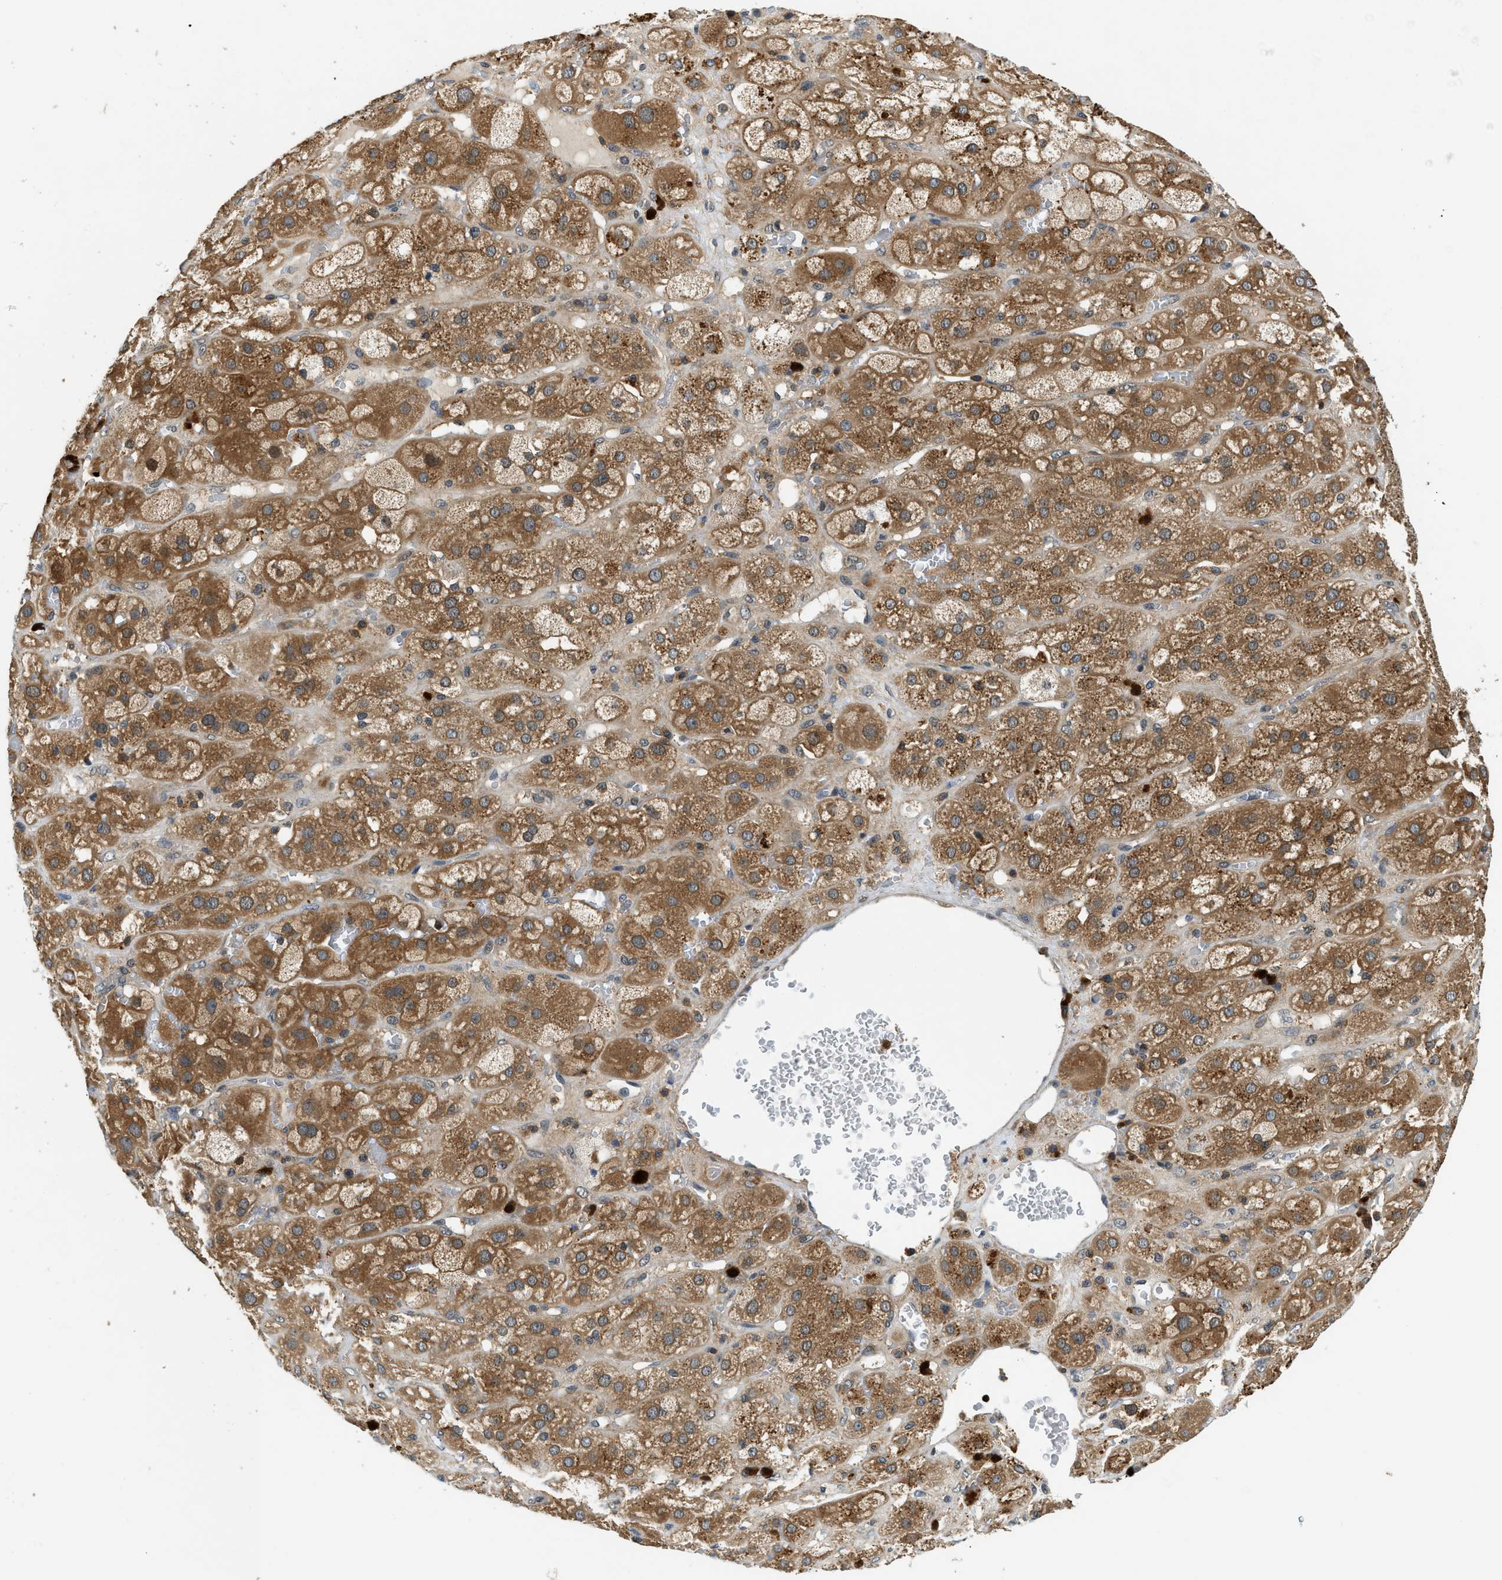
{"staining": {"intensity": "strong", "quantity": ">75%", "location": "cytoplasmic/membranous,nuclear"}, "tissue": "adrenal gland", "cell_type": "Glandular cells", "image_type": "normal", "snomed": [{"axis": "morphology", "description": "Normal tissue, NOS"}, {"axis": "topography", "description": "Adrenal gland"}], "caption": "Protein staining of unremarkable adrenal gland reveals strong cytoplasmic/membranous,nuclear expression in approximately >75% of glandular cells. The staining was performed using DAB, with brown indicating positive protein expression. Nuclei are stained blue with hematoxylin.", "gene": "GMPPB", "patient": {"sex": "female", "age": 47}}